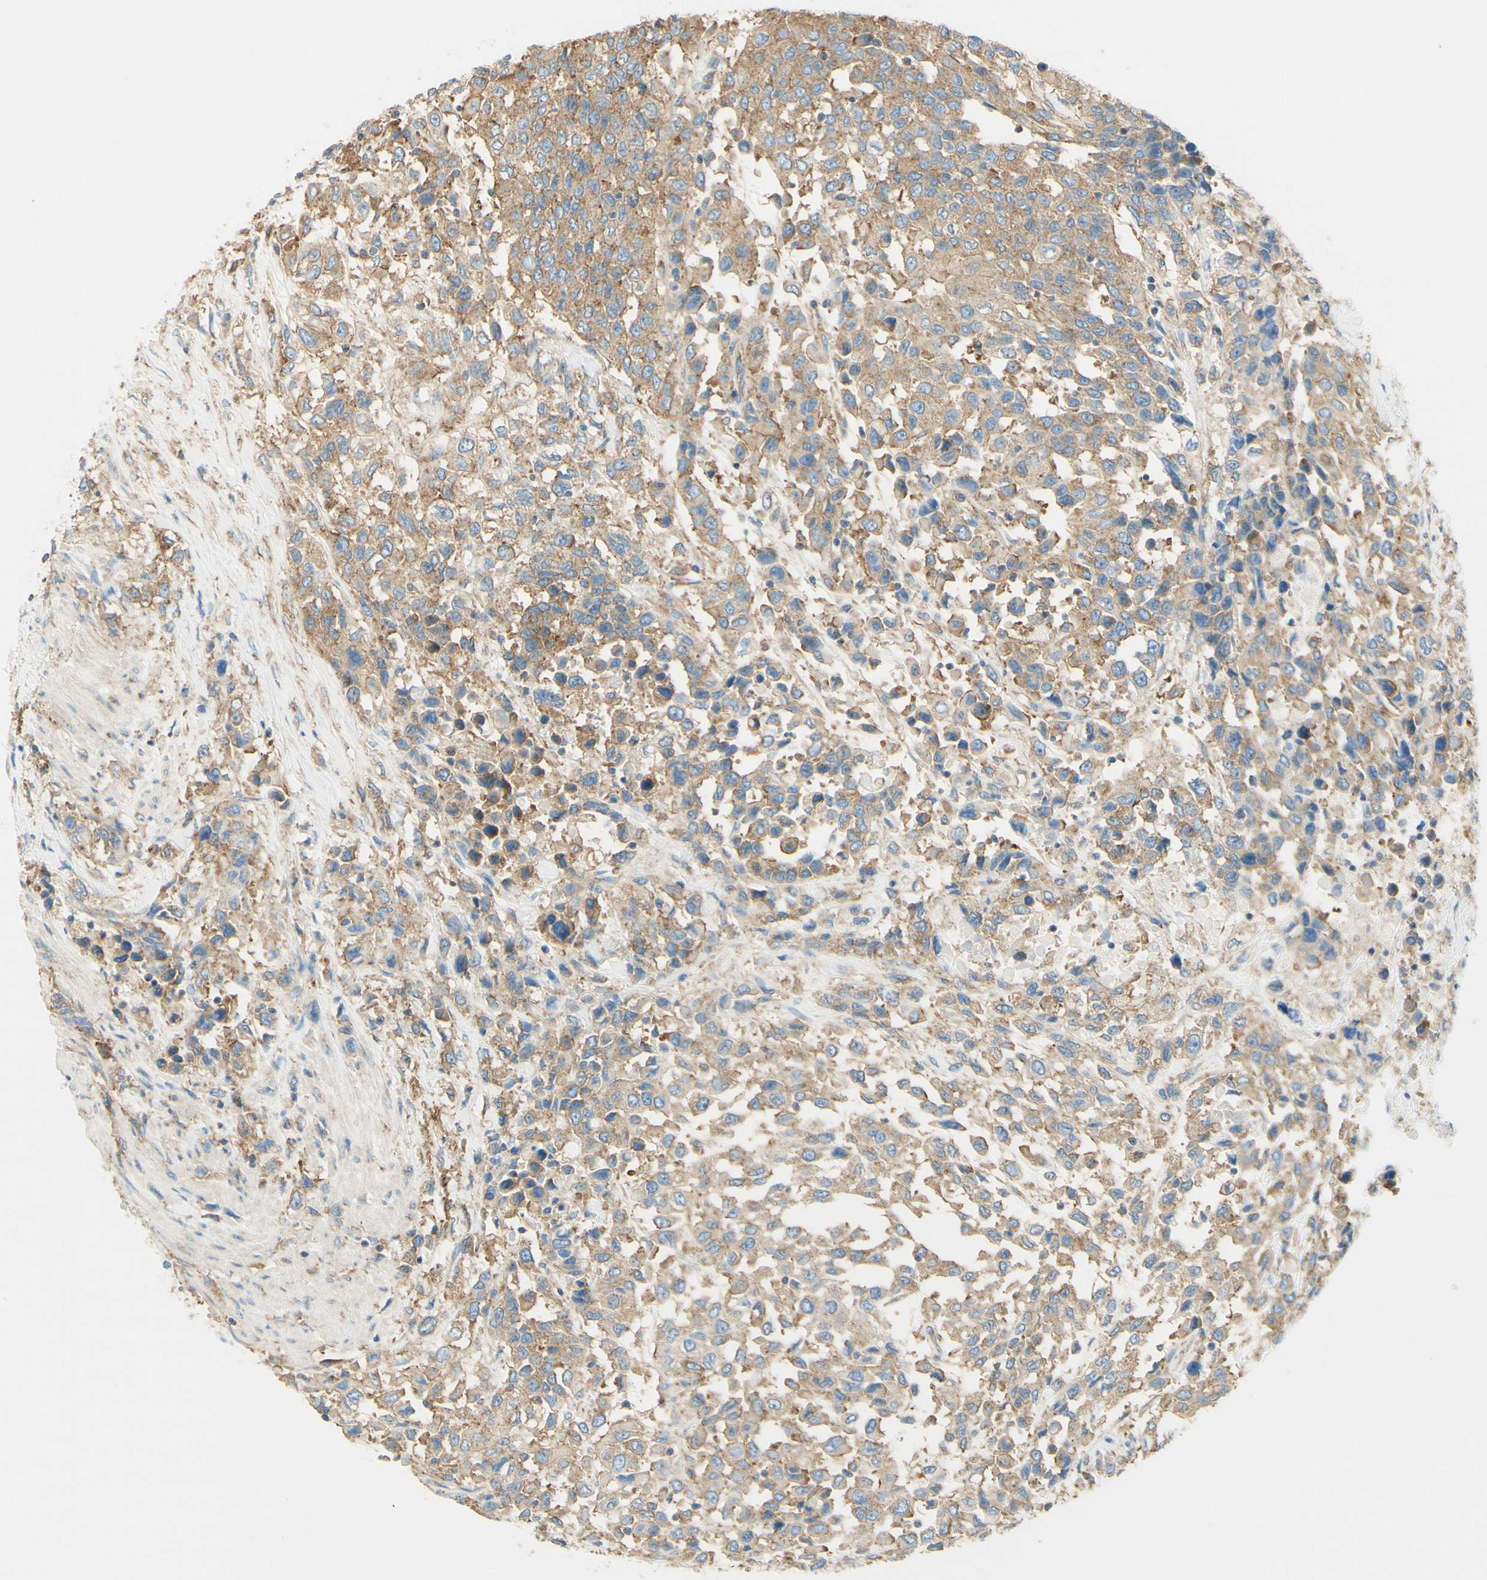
{"staining": {"intensity": "weak", "quantity": ">75%", "location": "cytoplasmic/membranous"}, "tissue": "urothelial cancer", "cell_type": "Tumor cells", "image_type": "cancer", "snomed": [{"axis": "morphology", "description": "Urothelial carcinoma, High grade"}, {"axis": "topography", "description": "Urinary bladder"}], "caption": "IHC micrograph of human urothelial cancer stained for a protein (brown), which exhibits low levels of weak cytoplasmic/membranous positivity in approximately >75% of tumor cells.", "gene": "CLTC", "patient": {"sex": "female", "age": 80}}